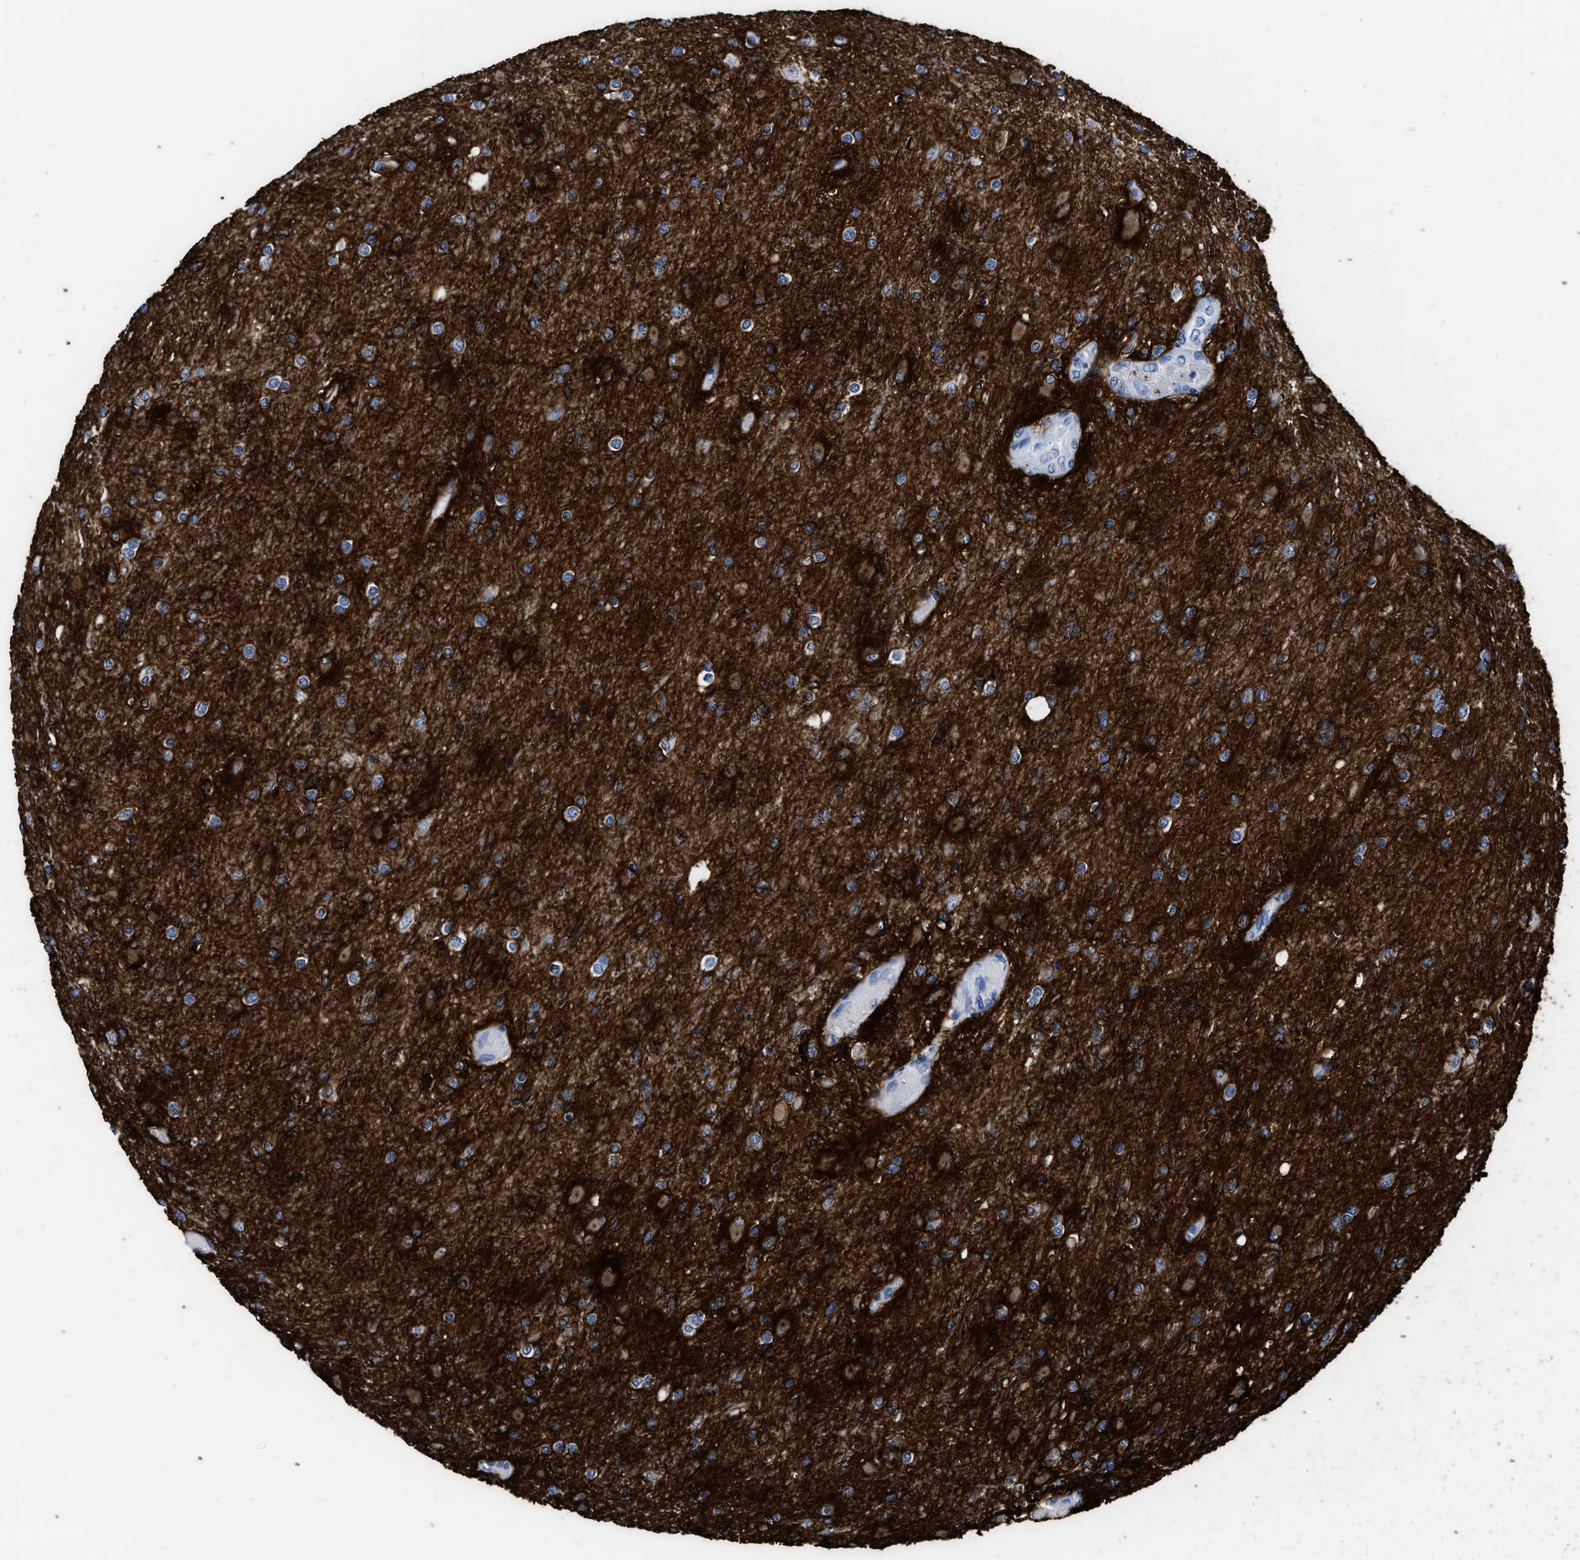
{"staining": {"intensity": "negative", "quantity": "none", "location": "none"}, "tissue": "glioma", "cell_type": "Tumor cells", "image_type": "cancer", "snomed": [{"axis": "morphology", "description": "Glioma, malignant, High grade"}, {"axis": "topography", "description": "Cerebral cortex"}], "caption": "Immunohistochemistry histopathology image of malignant glioma (high-grade) stained for a protein (brown), which displays no staining in tumor cells.", "gene": "AQP1", "patient": {"sex": "female", "age": 36}}